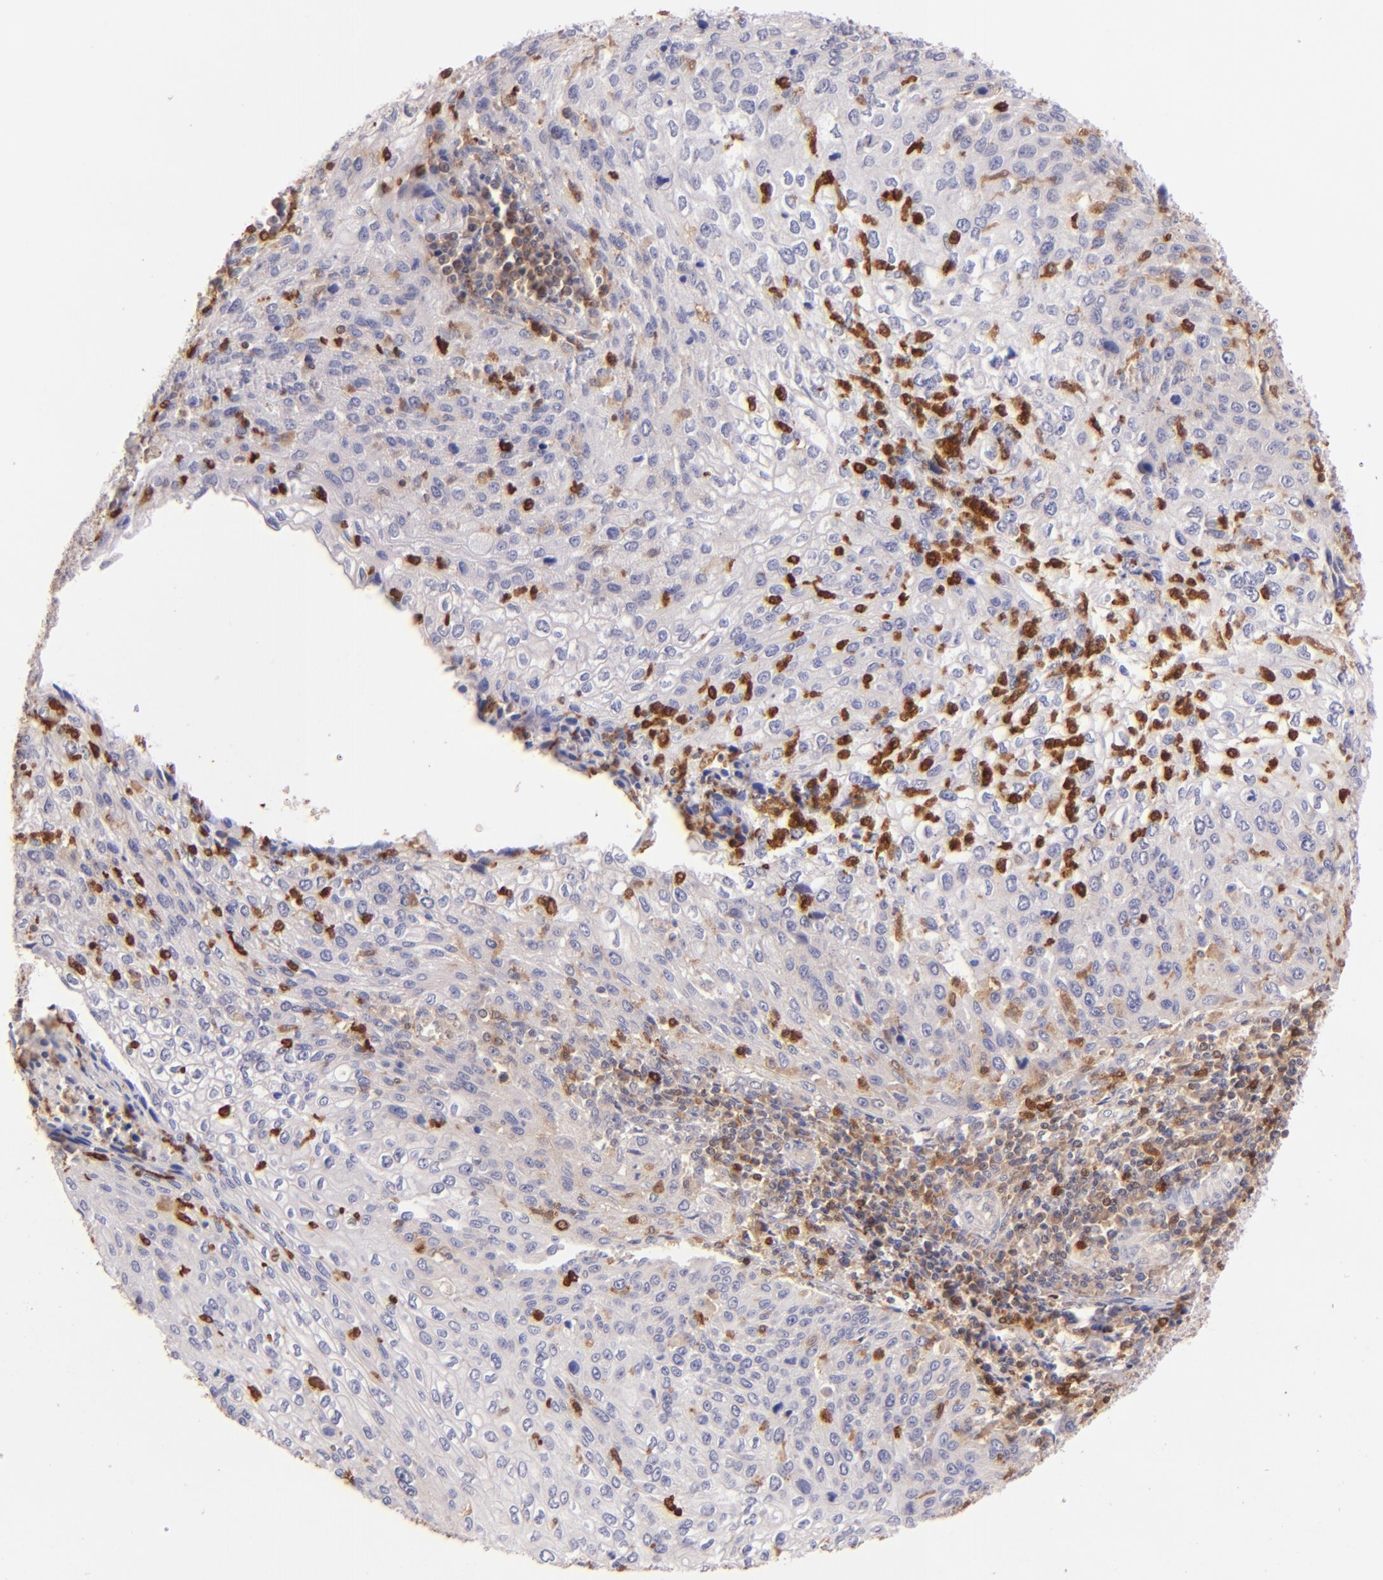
{"staining": {"intensity": "weak", "quantity": "<25%", "location": "cytoplasmic/membranous"}, "tissue": "cervical cancer", "cell_type": "Tumor cells", "image_type": "cancer", "snomed": [{"axis": "morphology", "description": "Squamous cell carcinoma, NOS"}, {"axis": "topography", "description": "Cervix"}], "caption": "This is a micrograph of immunohistochemistry staining of cervical squamous cell carcinoma, which shows no expression in tumor cells. Brightfield microscopy of immunohistochemistry (IHC) stained with DAB (3,3'-diaminobenzidine) (brown) and hematoxylin (blue), captured at high magnification.", "gene": "BTK", "patient": {"sex": "female", "age": 32}}